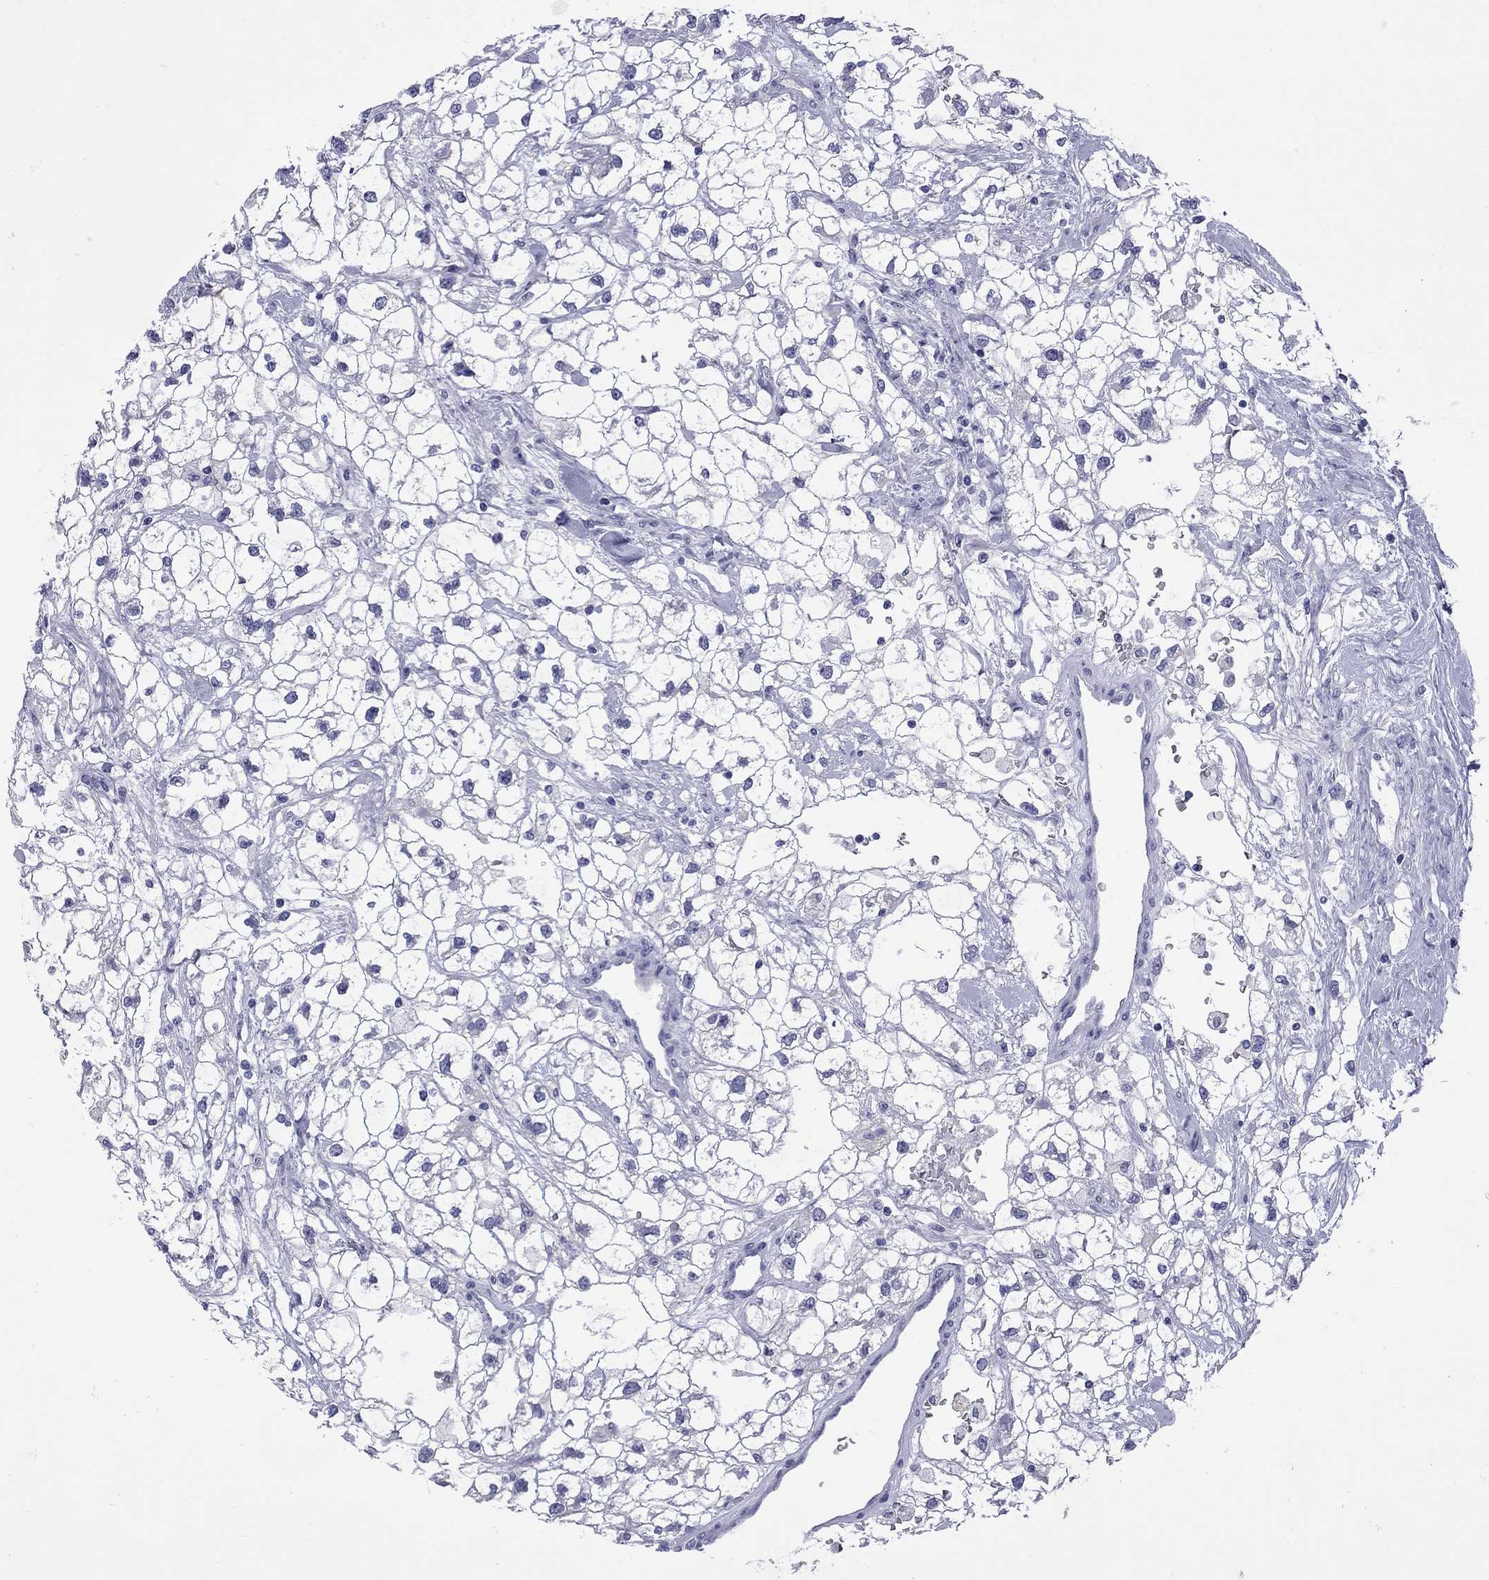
{"staining": {"intensity": "negative", "quantity": "none", "location": "none"}, "tissue": "renal cancer", "cell_type": "Tumor cells", "image_type": "cancer", "snomed": [{"axis": "morphology", "description": "Adenocarcinoma, NOS"}, {"axis": "topography", "description": "Kidney"}], "caption": "Protein analysis of renal cancer reveals no significant expression in tumor cells.", "gene": "EPPIN", "patient": {"sex": "male", "age": 59}}